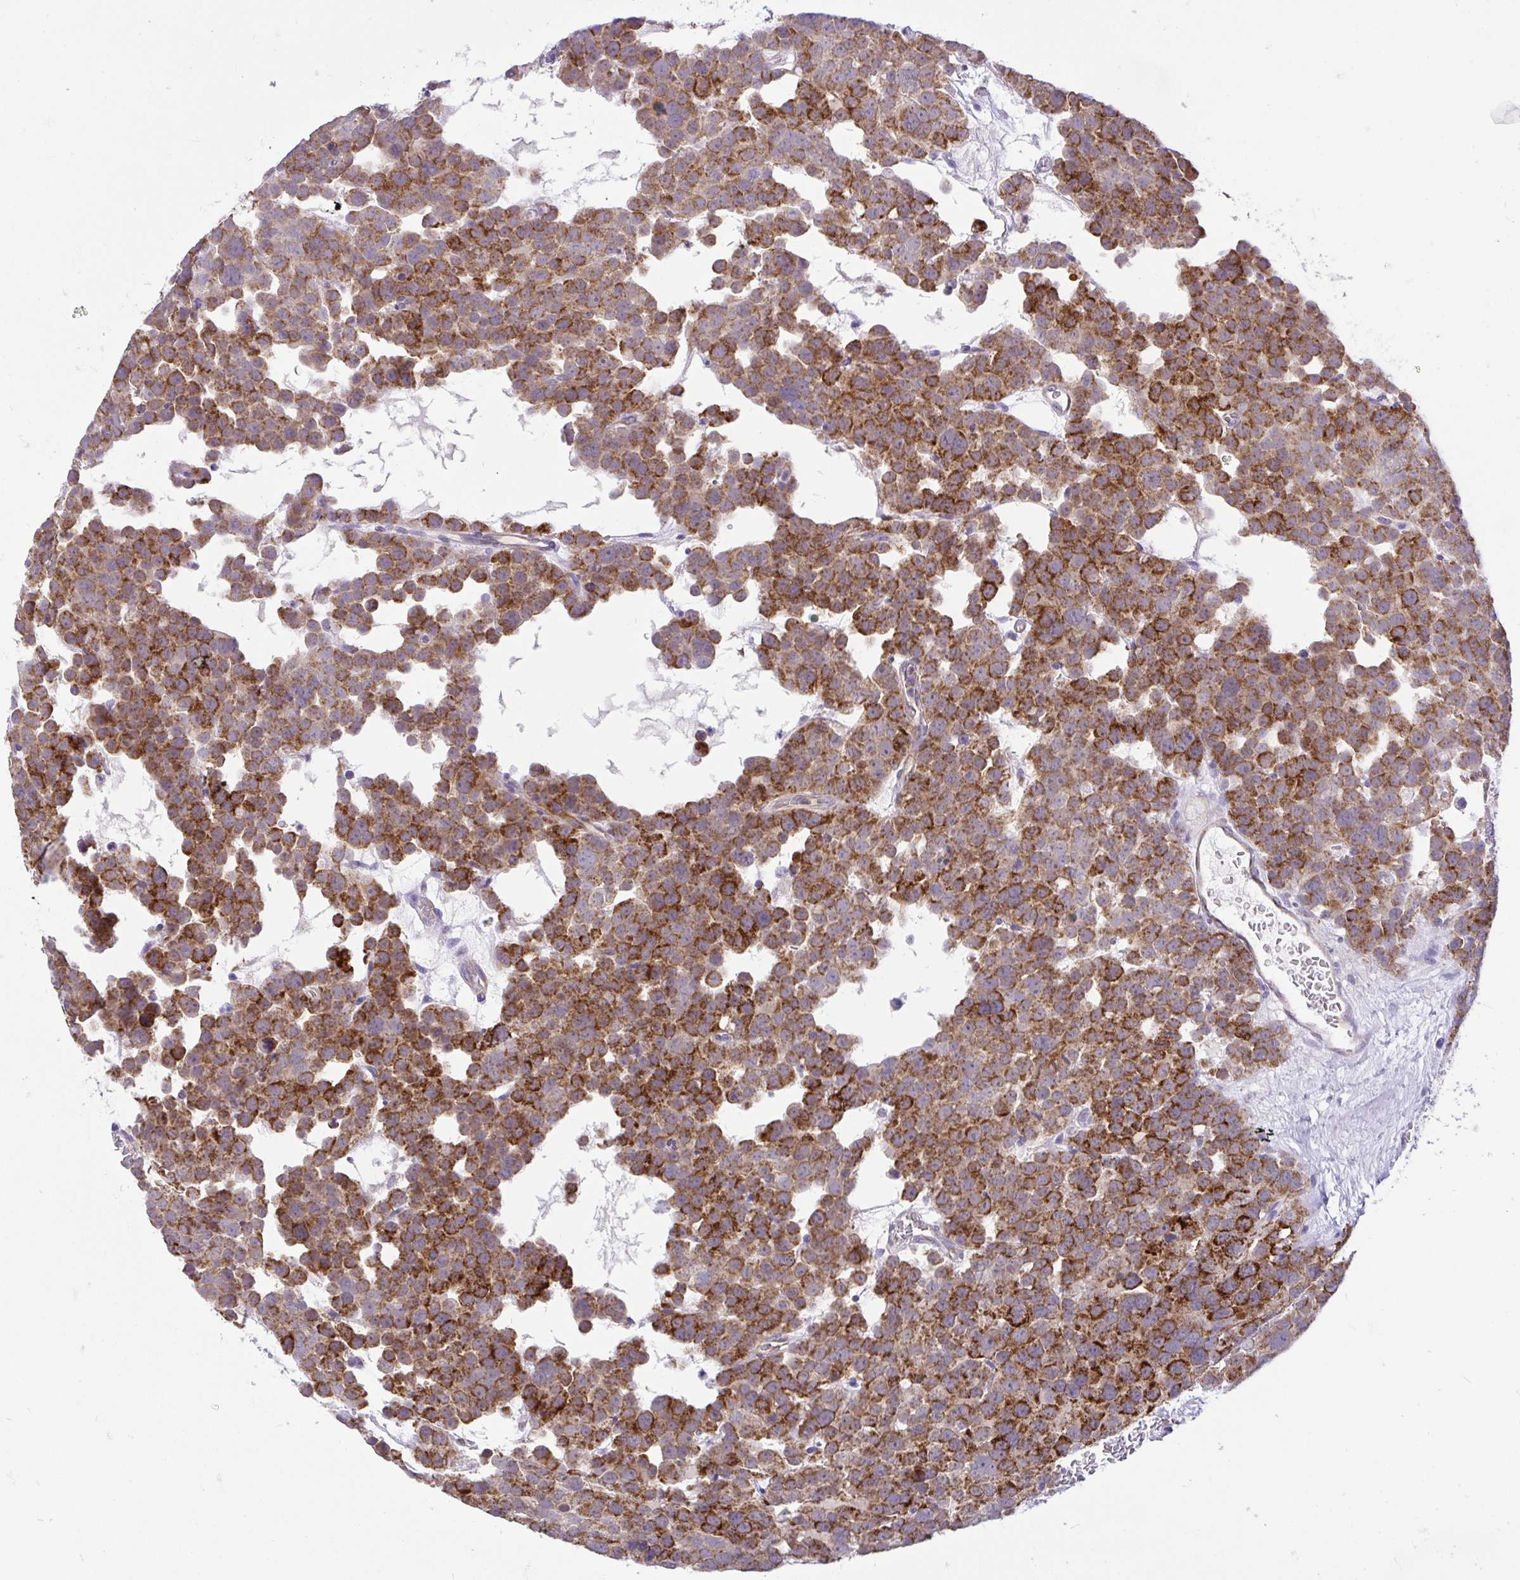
{"staining": {"intensity": "strong", "quantity": ">75%", "location": "cytoplasmic/membranous"}, "tissue": "testis cancer", "cell_type": "Tumor cells", "image_type": "cancer", "snomed": [{"axis": "morphology", "description": "Seminoma, NOS"}, {"axis": "topography", "description": "Testis"}], "caption": "A high-resolution image shows immunohistochemistry (IHC) staining of testis cancer, which displays strong cytoplasmic/membranous expression in approximately >75% of tumor cells. The protein is shown in brown color, while the nuclei are stained blue.", "gene": "PYCR2", "patient": {"sex": "male", "age": 71}}